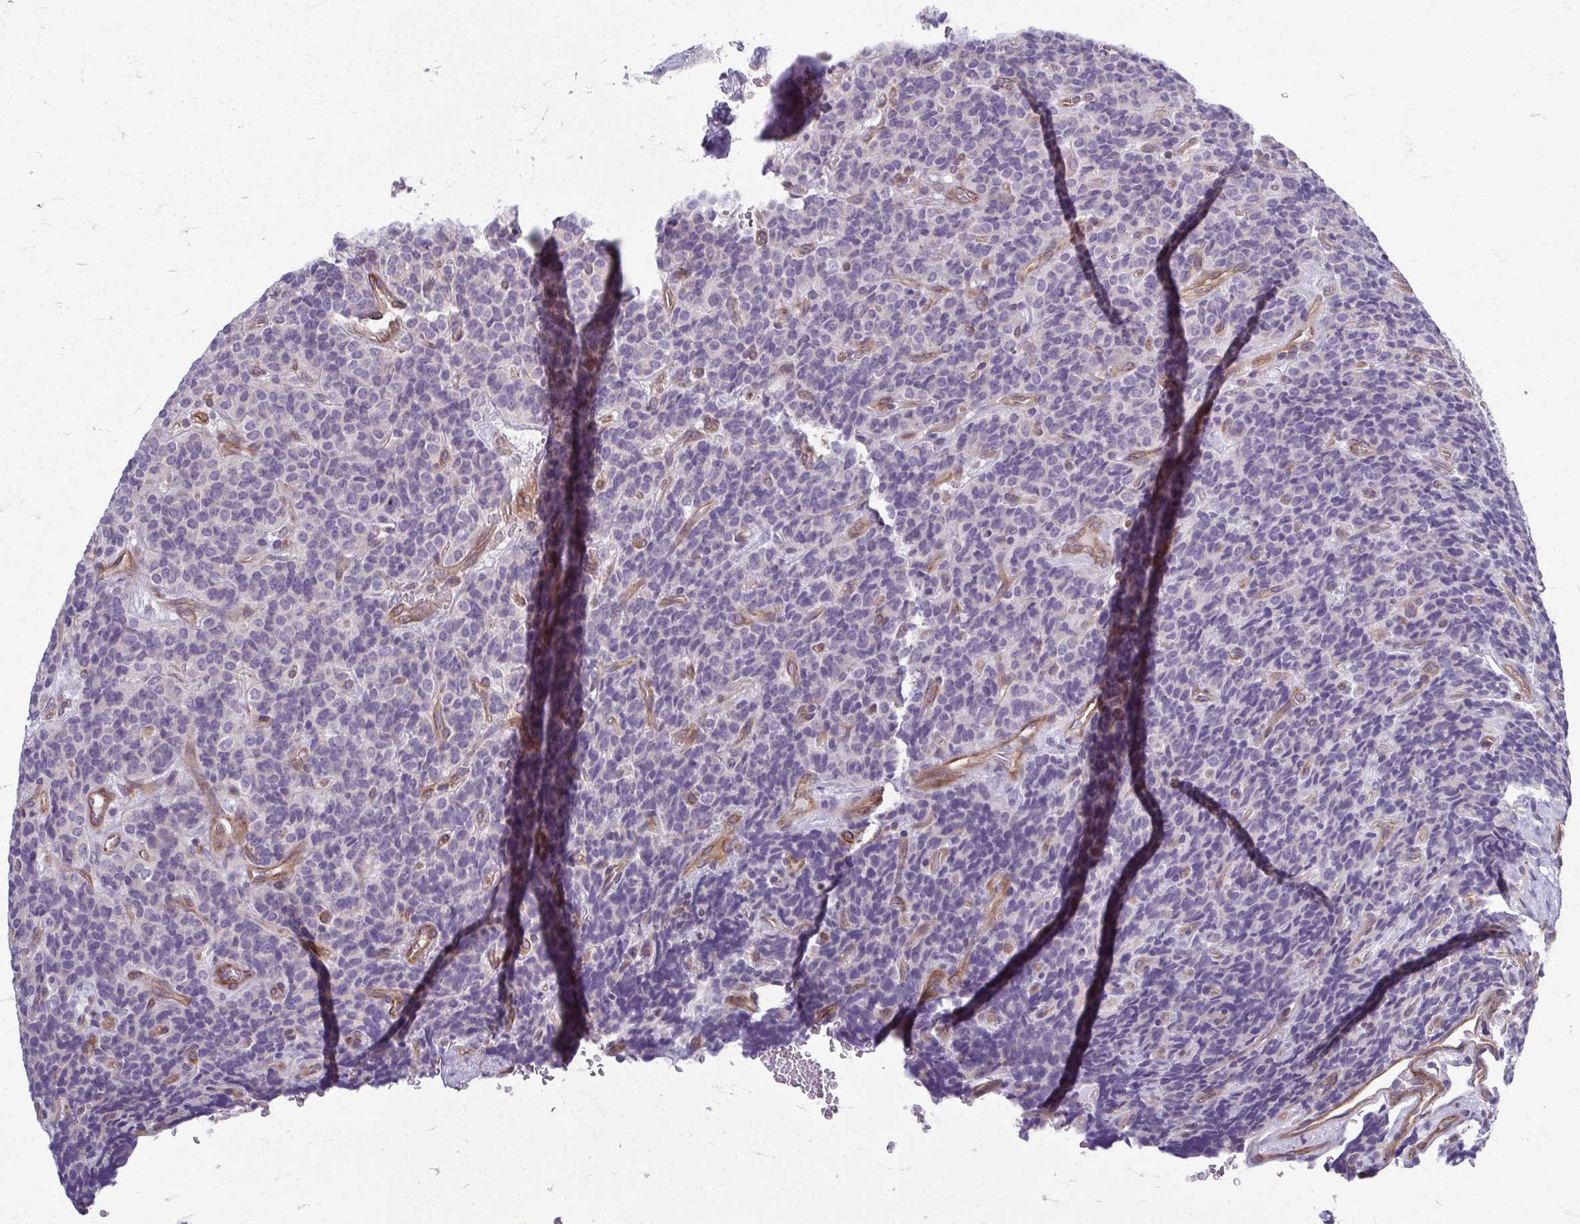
{"staining": {"intensity": "negative", "quantity": "none", "location": "none"}, "tissue": "carcinoid", "cell_type": "Tumor cells", "image_type": "cancer", "snomed": [{"axis": "morphology", "description": "Carcinoid, malignant, NOS"}, {"axis": "topography", "description": "Pancreas"}], "caption": "DAB (3,3'-diaminobenzidine) immunohistochemical staining of human carcinoid reveals no significant staining in tumor cells. (DAB IHC with hematoxylin counter stain).", "gene": "EID2B", "patient": {"sex": "male", "age": 36}}